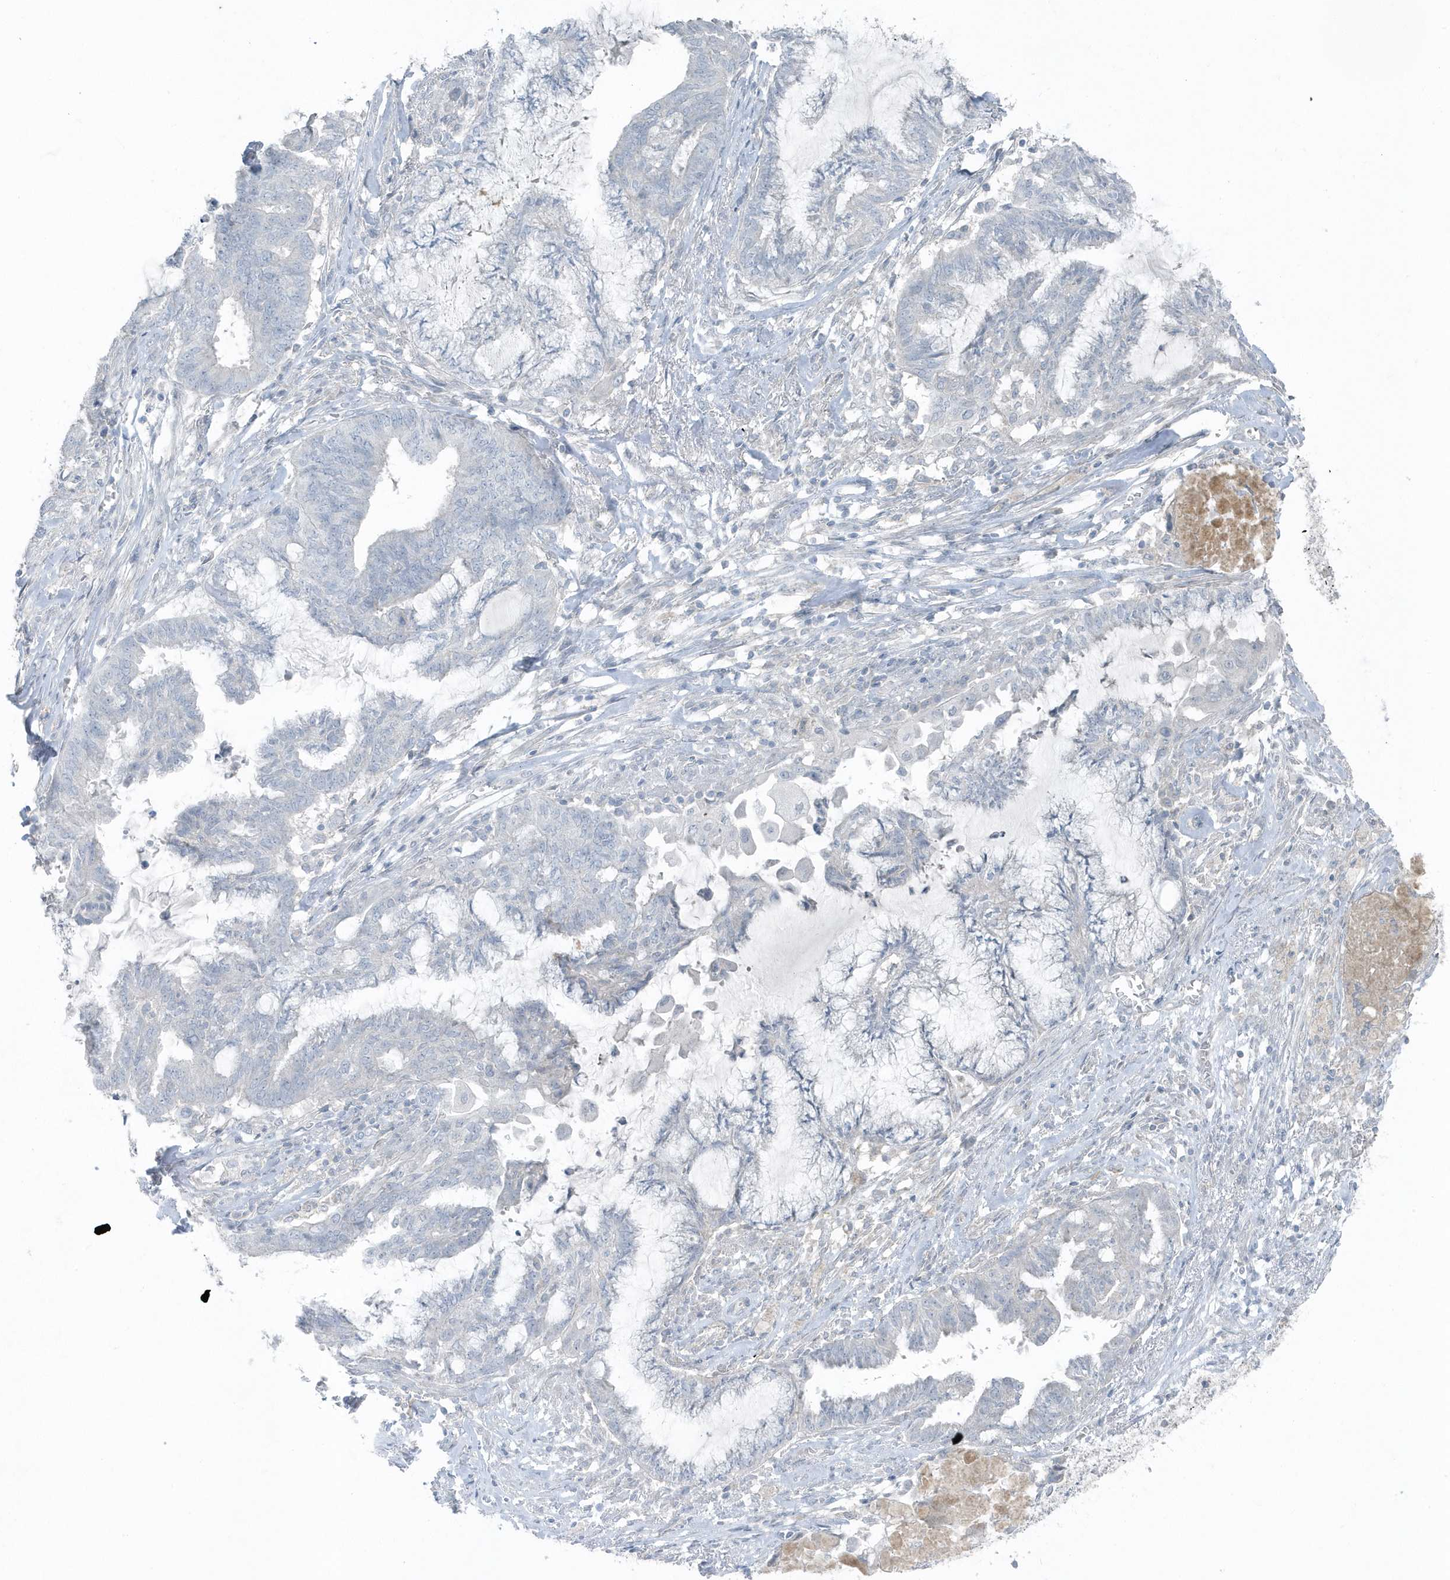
{"staining": {"intensity": "negative", "quantity": "none", "location": "none"}, "tissue": "endometrial cancer", "cell_type": "Tumor cells", "image_type": "cancer", "snomed": [{"axis": "morphology", "description": "Adenocarcinoma, NOS"}, {"axis": "topography", "description": "Endometrium"}], "caption": "Adenocarcinoma (endometrial) was stained to show a protein in brown. There is no significant staining in tumor cells.", "gene": "ACTC1", "patient": {"sex": "female", "age": 86}}